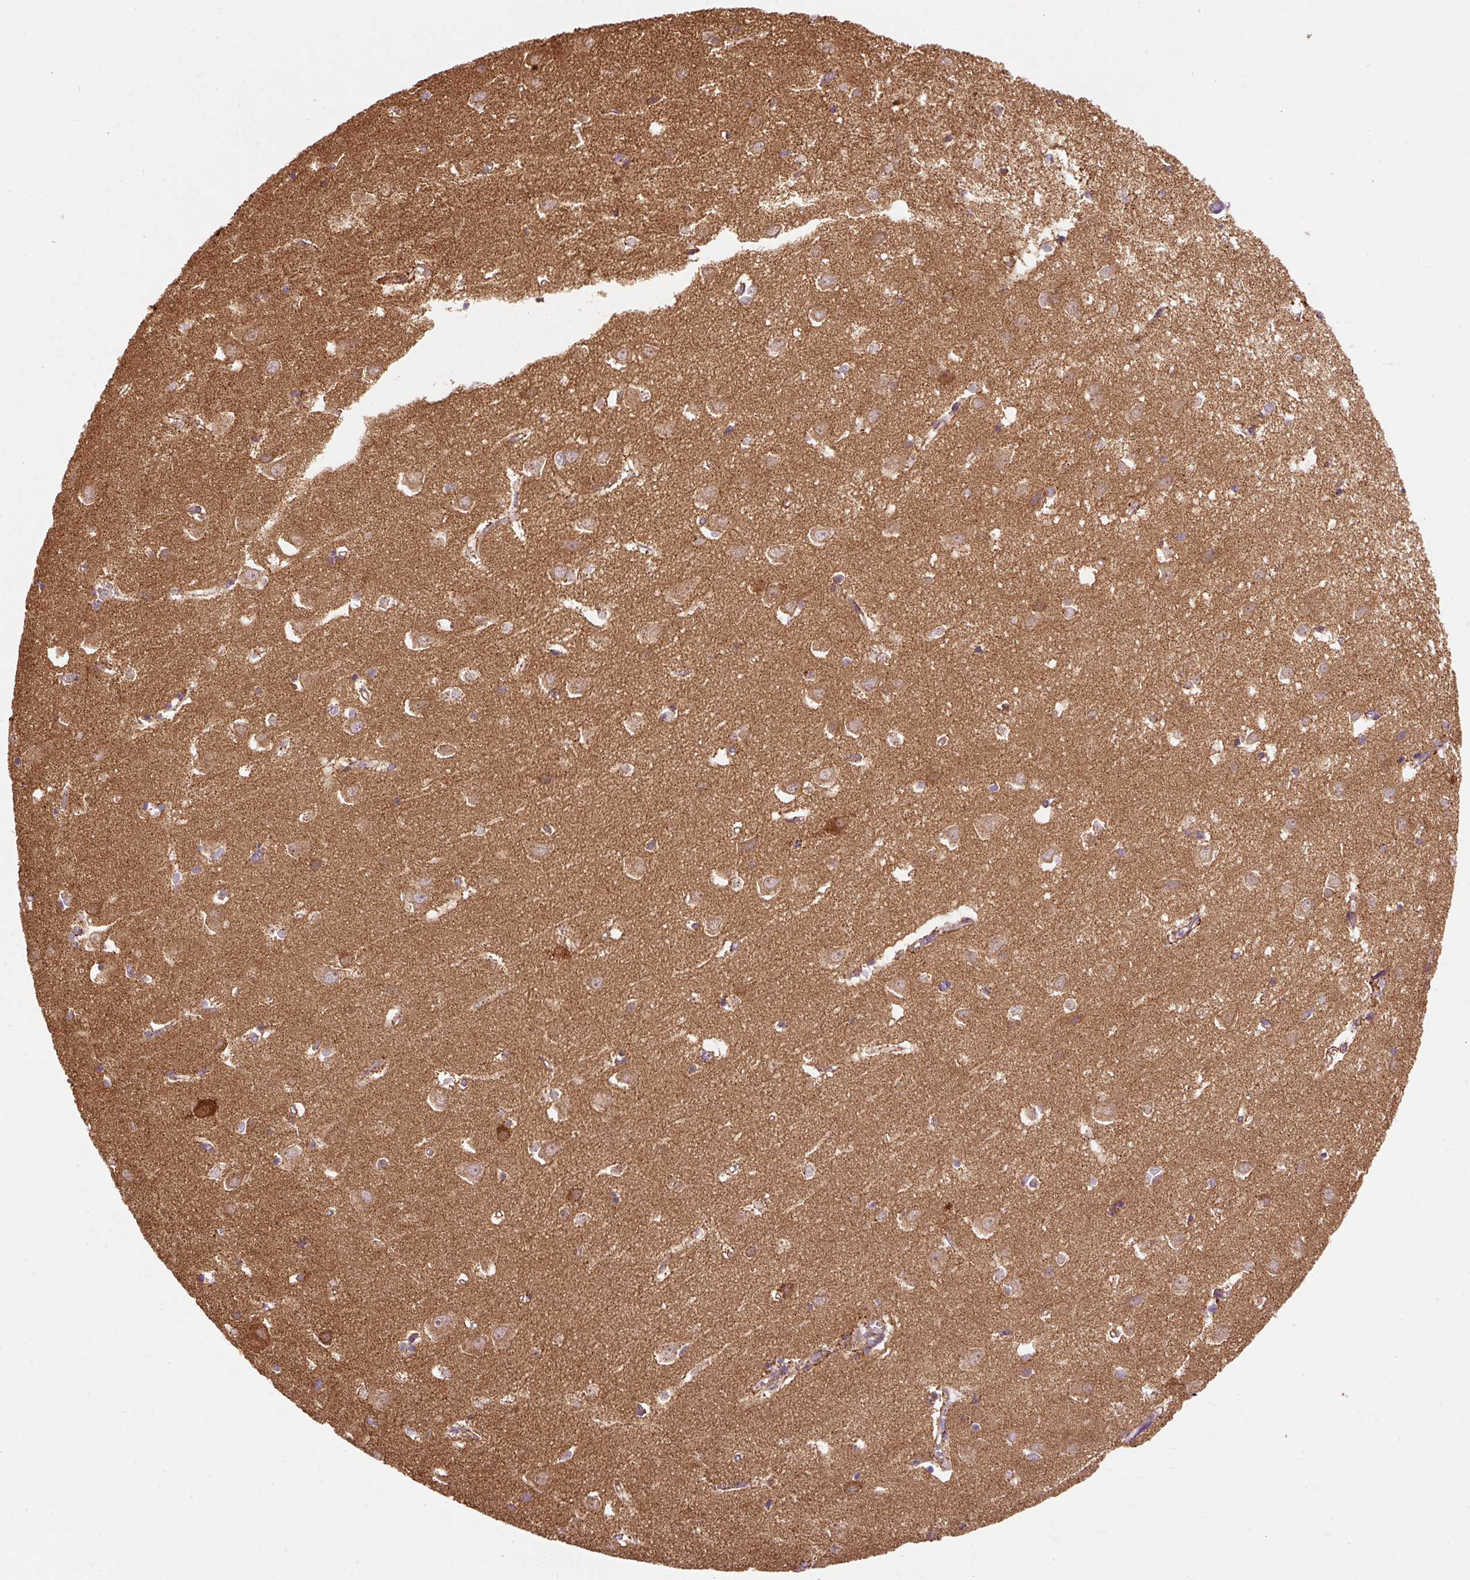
{"staining": {"intensity": "weak", "quantity": ">75%", "location": "cytoplasmic/membranous"}, "tissue": "cerebral cortex", "cell_type": "Endothelial cells", "image_type": "normal", "snomed": [{"axis": "morphology", "description": "Normal tissue, NOS"}, {"axis": "topography", "description": "Cerebral cortex"}], "caption": "Cerebral cortex was stained to show a protein in brown. There is low levels of weak cytoplasmic/membranous expression in about >75% of endothelial cells. (DAB (3,3'-diaminobenzidine) IHC, brown staining for protein, blue staining for nuclei).", "gene": "CEP290", "patient": {"sex": "male", "age": 70}}